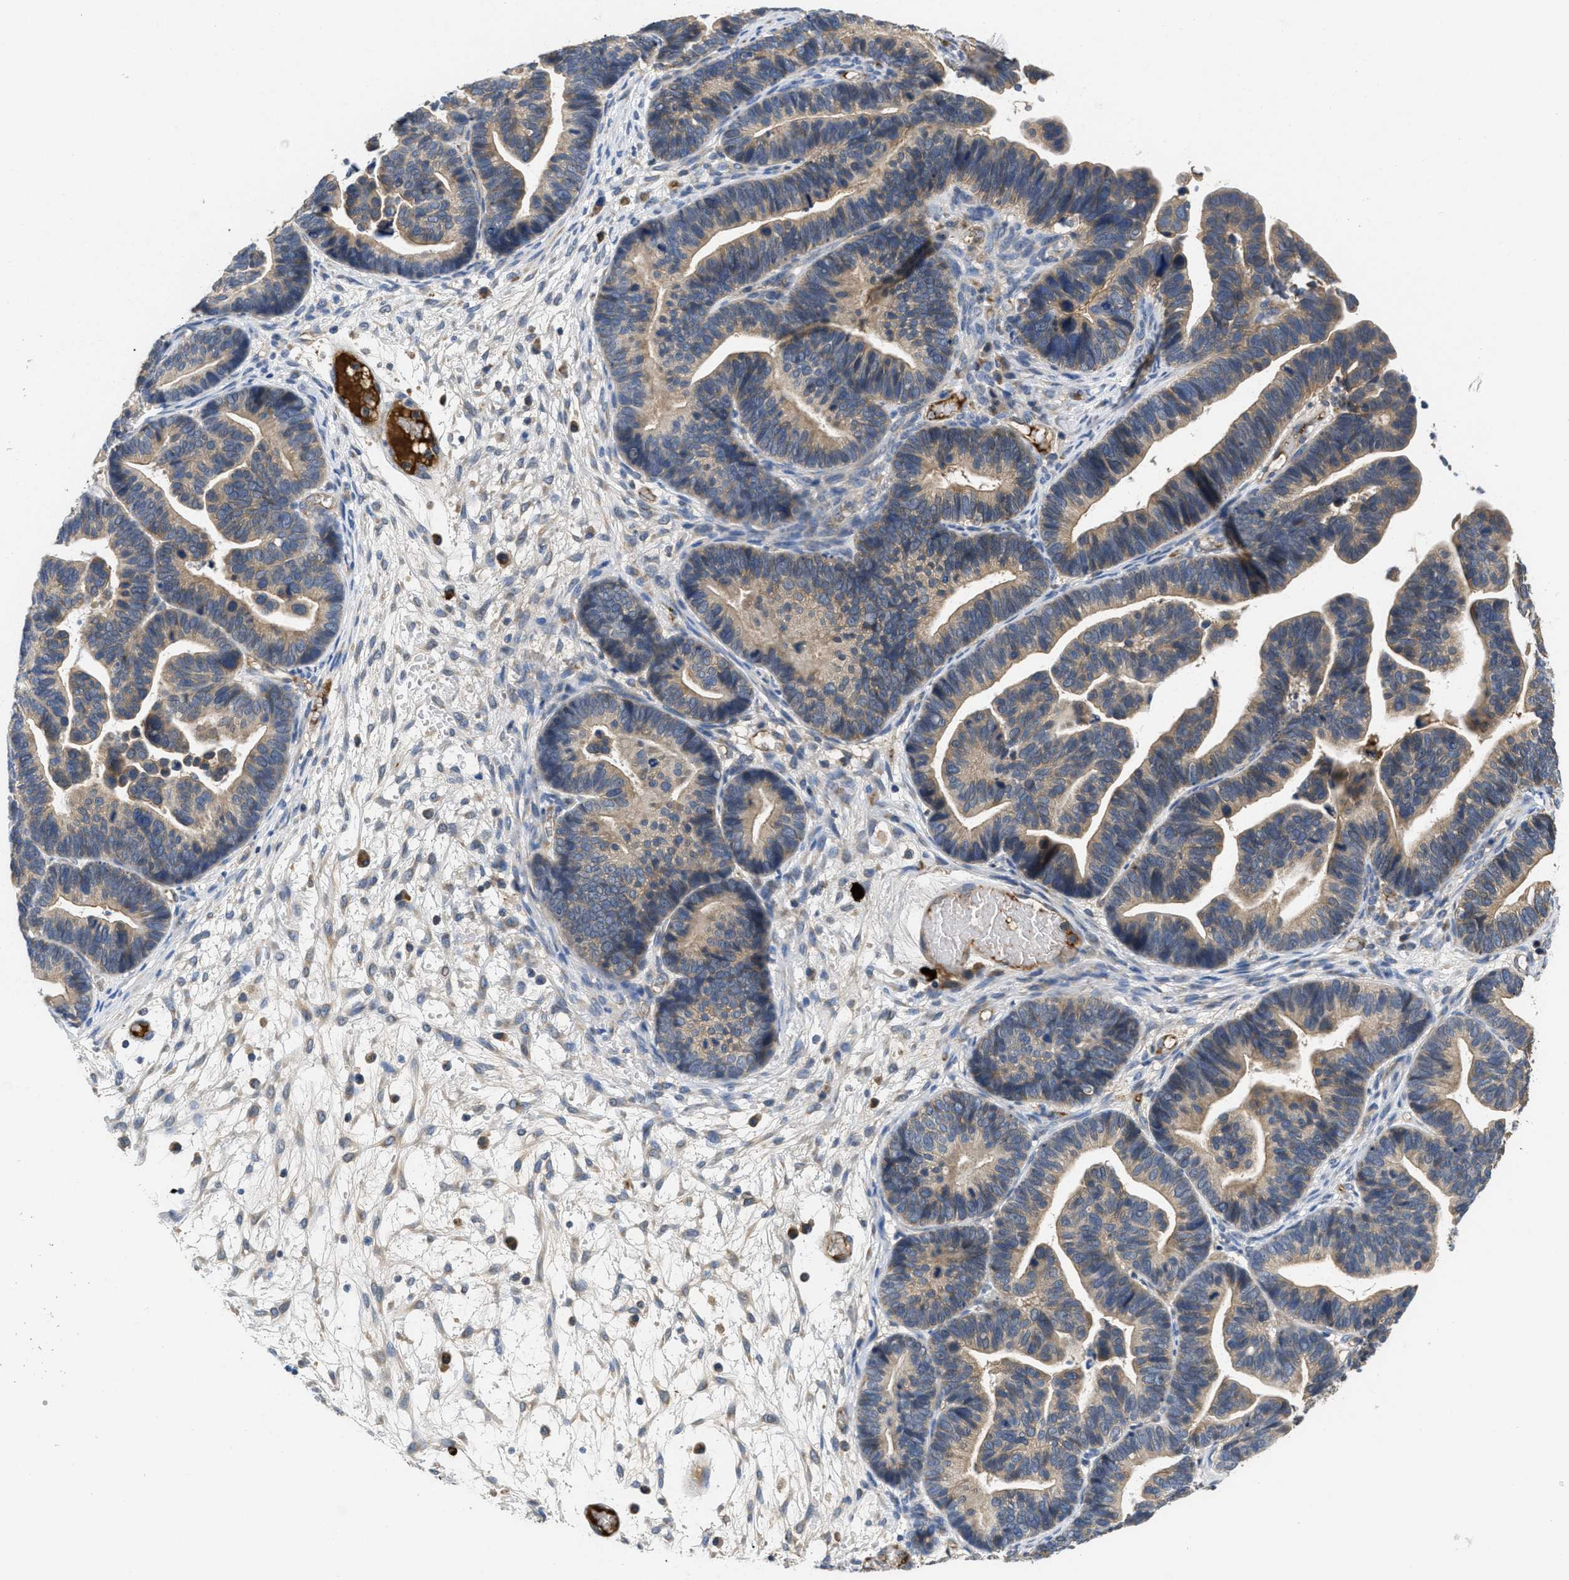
{"staining": {"intensity": "weak", "quantity": ">75%", "location": "cytoplasmic/membranous"}, "tissue": "ovarian cancer", "cell_type": "Tumor cells", "image_type": "cancer", "snomed": [{"axis": "morphology", "description": "Cystadenocarcinoma, serous, NOS"}, {"axis": "topography", "description": "Ovary"}], "caption": "This is an image of IHC staining of serous cystadenocarcinoma (ovarian), which shows weak positivity in the cytoplasmic/membranous of tumor cells.", "gene": "GALK1", "patient": {"sex": "female", "age": 56}}